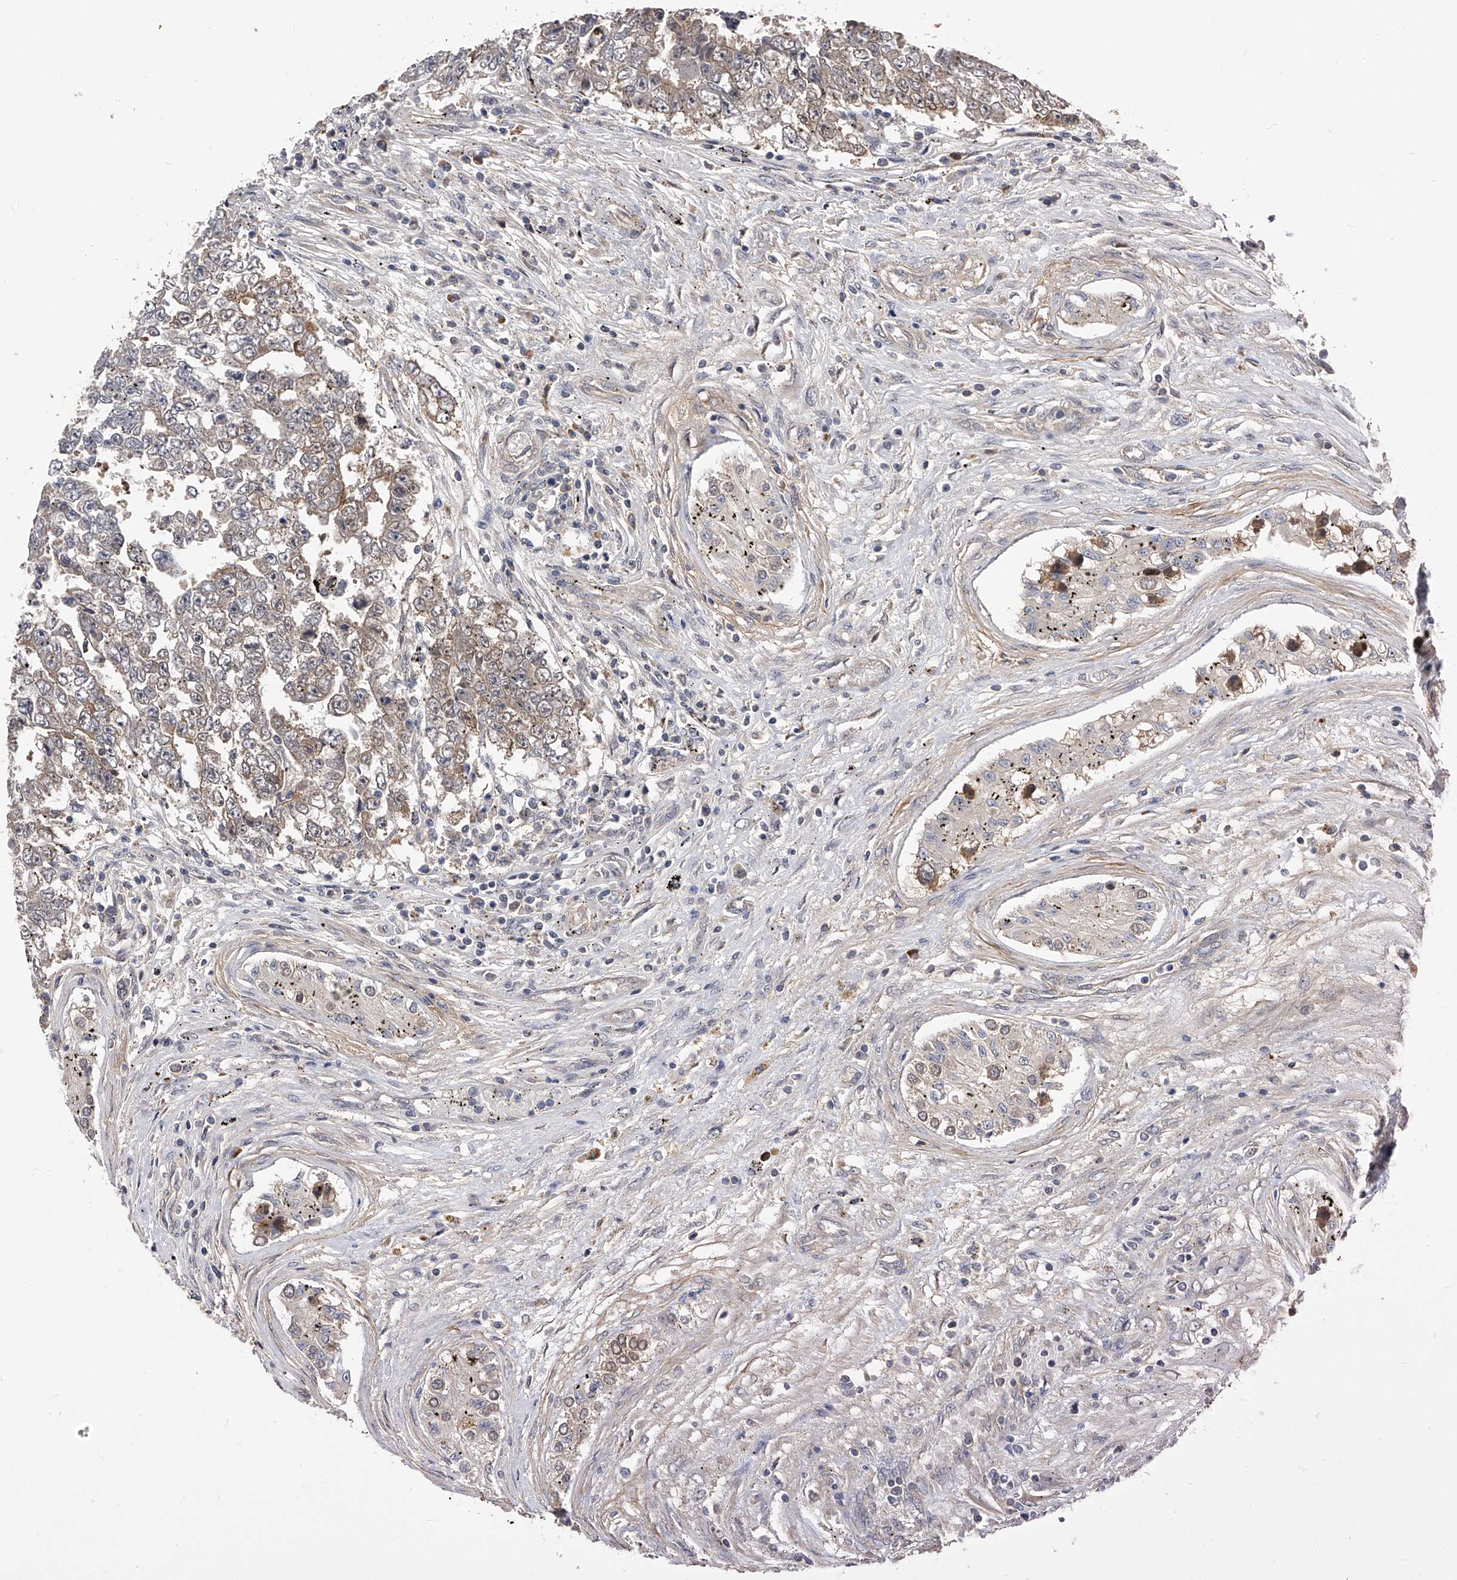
{"staining": {"intensity": "negative", "quantity": "none", "location": "none"}, "tissue": "testis cancer", "cell_type": "Tumor cells", "image_type": "cancer", "snomed": [{"axis": "morphology", "description": "Carcinoma, Embryonal, NOS"}, {"axis": "topography", "description": "Testis"}], "caption": "This is an immunohistochemistry image of testis embryonal carcinoma. There is no positivity in tumor cells.", "gene": "CFAP298", "patient": {"sex": "male", "age": 25}}